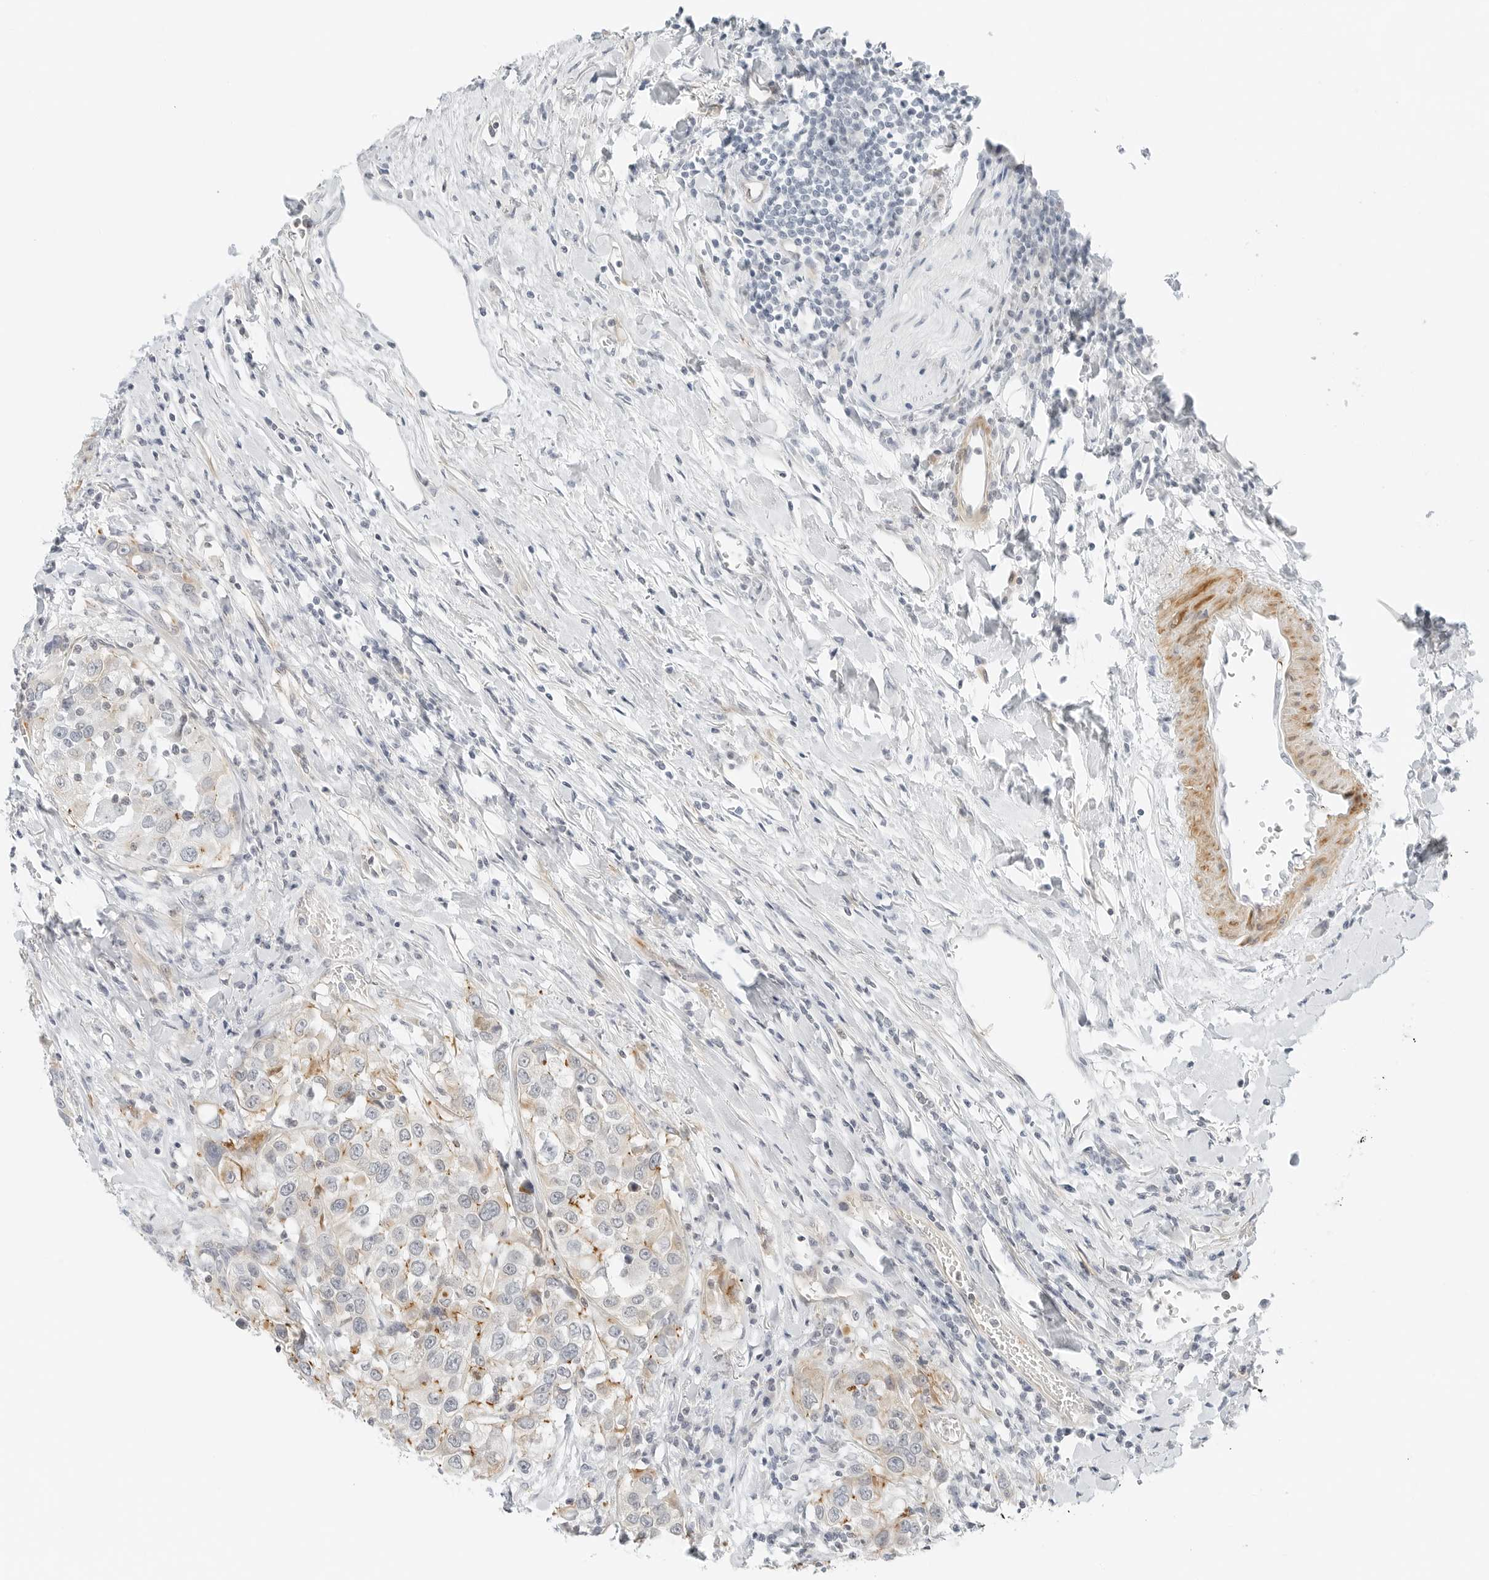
{"staining": {"intensity": "moderate", "quantity": "<25%", "location": "cytoplasmic/membranous"}, "tissue": "urothelial cancer", "cell_type": "Tumor cells", "image_type": "cancer", "snomed": [{"axis": "morphology", "description": "Urothelial carcinoma, High grade"}, {"axis": "topography", "description": "Urinary bladder"}], "caption": "IHC of urothelial cancer exhibits low levels of moderate cytoplasmic/membranous positivity in about <25% of tumor cells. Using DAB (brown) and hematoxylin (blue) stains, captured at high magnification using brightfield microscopy.", "gene": "IQCC", "patient": {"sex": "female", "age": 80}}